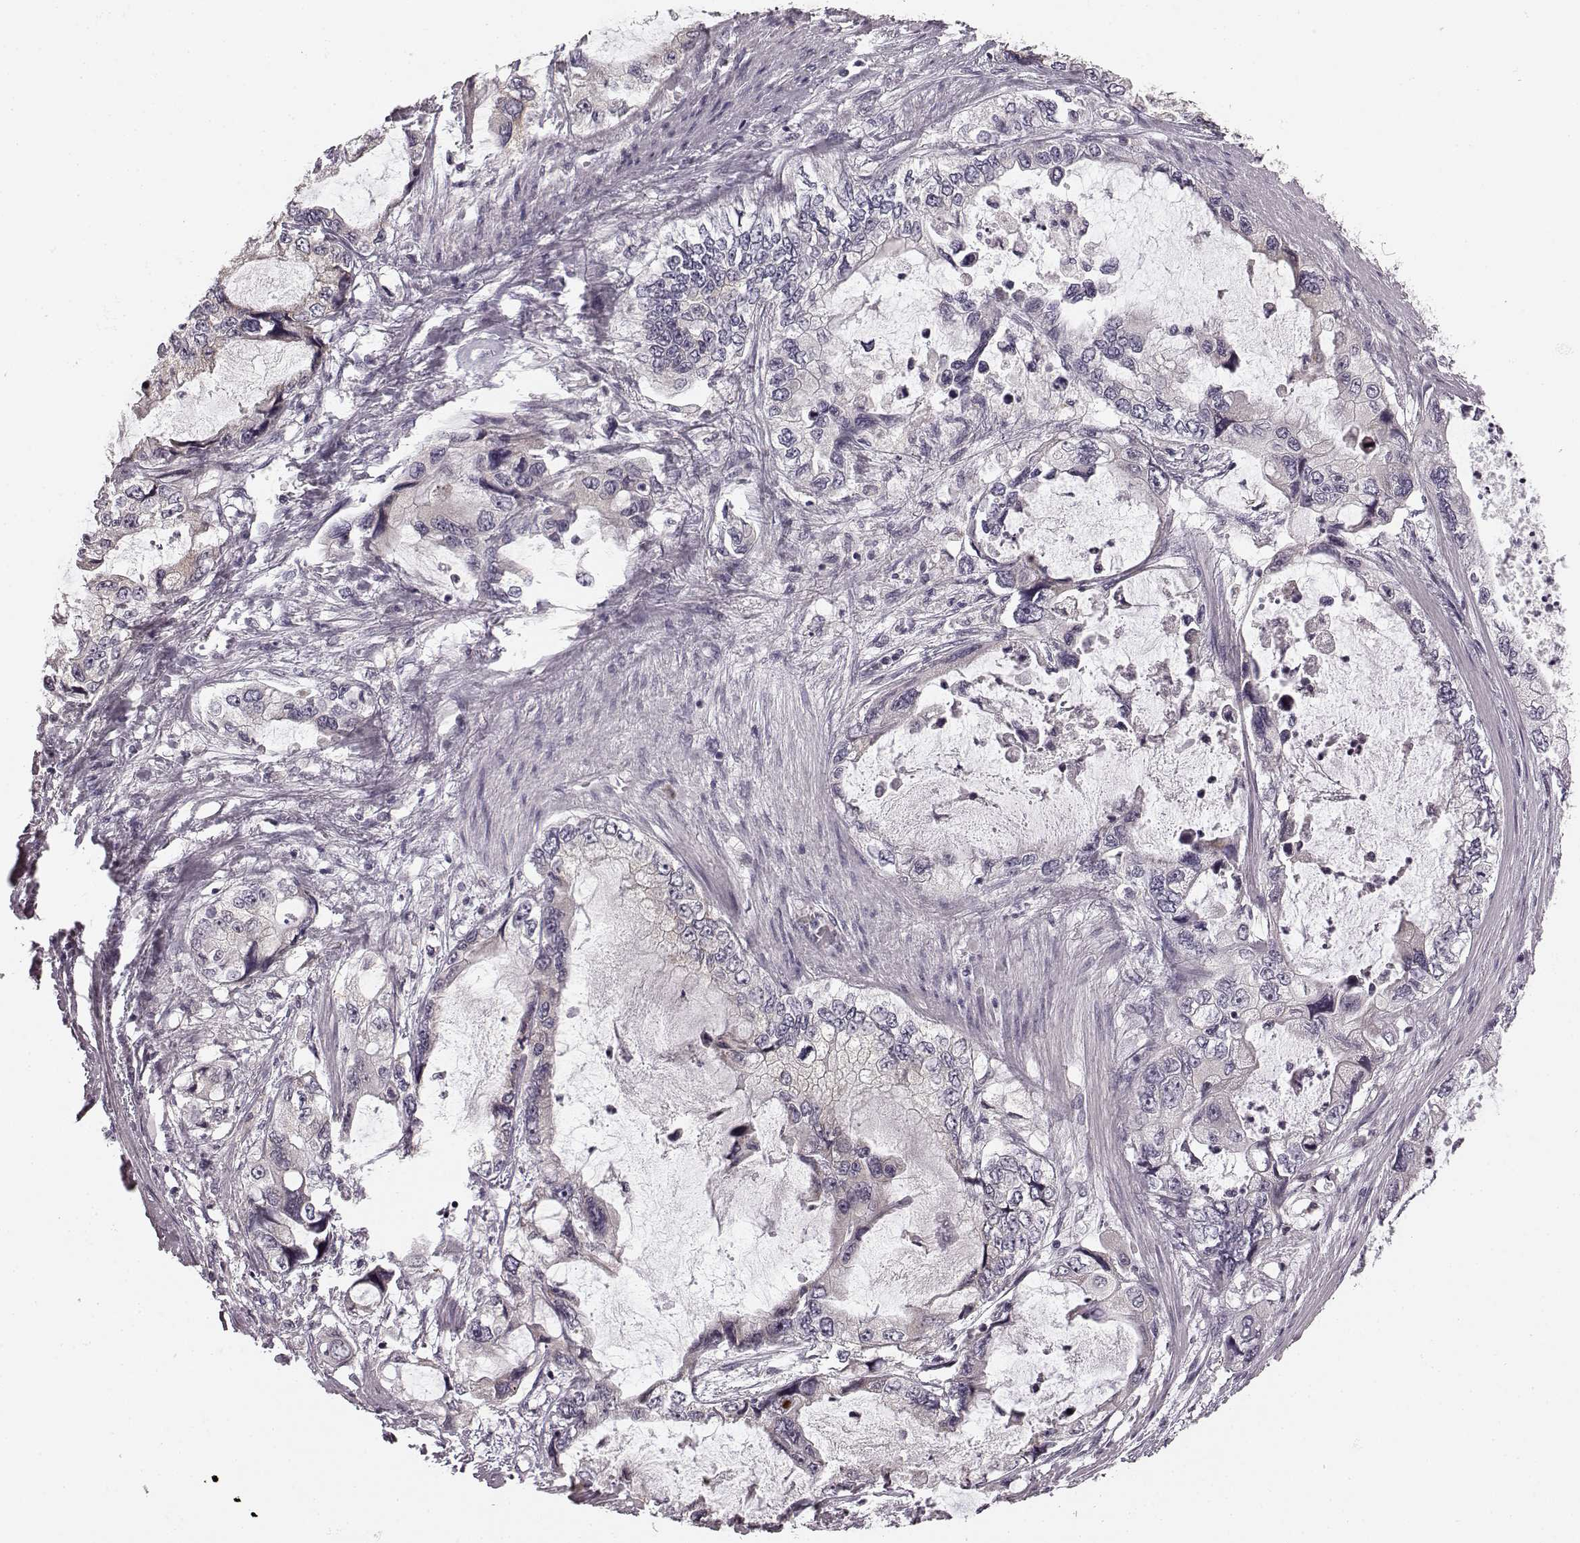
{"staining": {"intensity": "negative", "quantity": "none", "location": "none"}, "tissue": "stomach cancer", "cell_type": "Tumor cells", "image_type": "cancer", "snomed": [{"axis": "morphology", "description": "Adenocarcinoma, NOS"}, {"axis": "topography", "description": "Pancreas"}, {"axis": "topography", "description": "Stomach, upper"}, {"axis": "topography", "description": "Stomach"}], "caption": "Tumor cells show no significant staining in stomach cancer.", "gene": "FAM234B", "patient": {"sex": "male", "age": 77}}